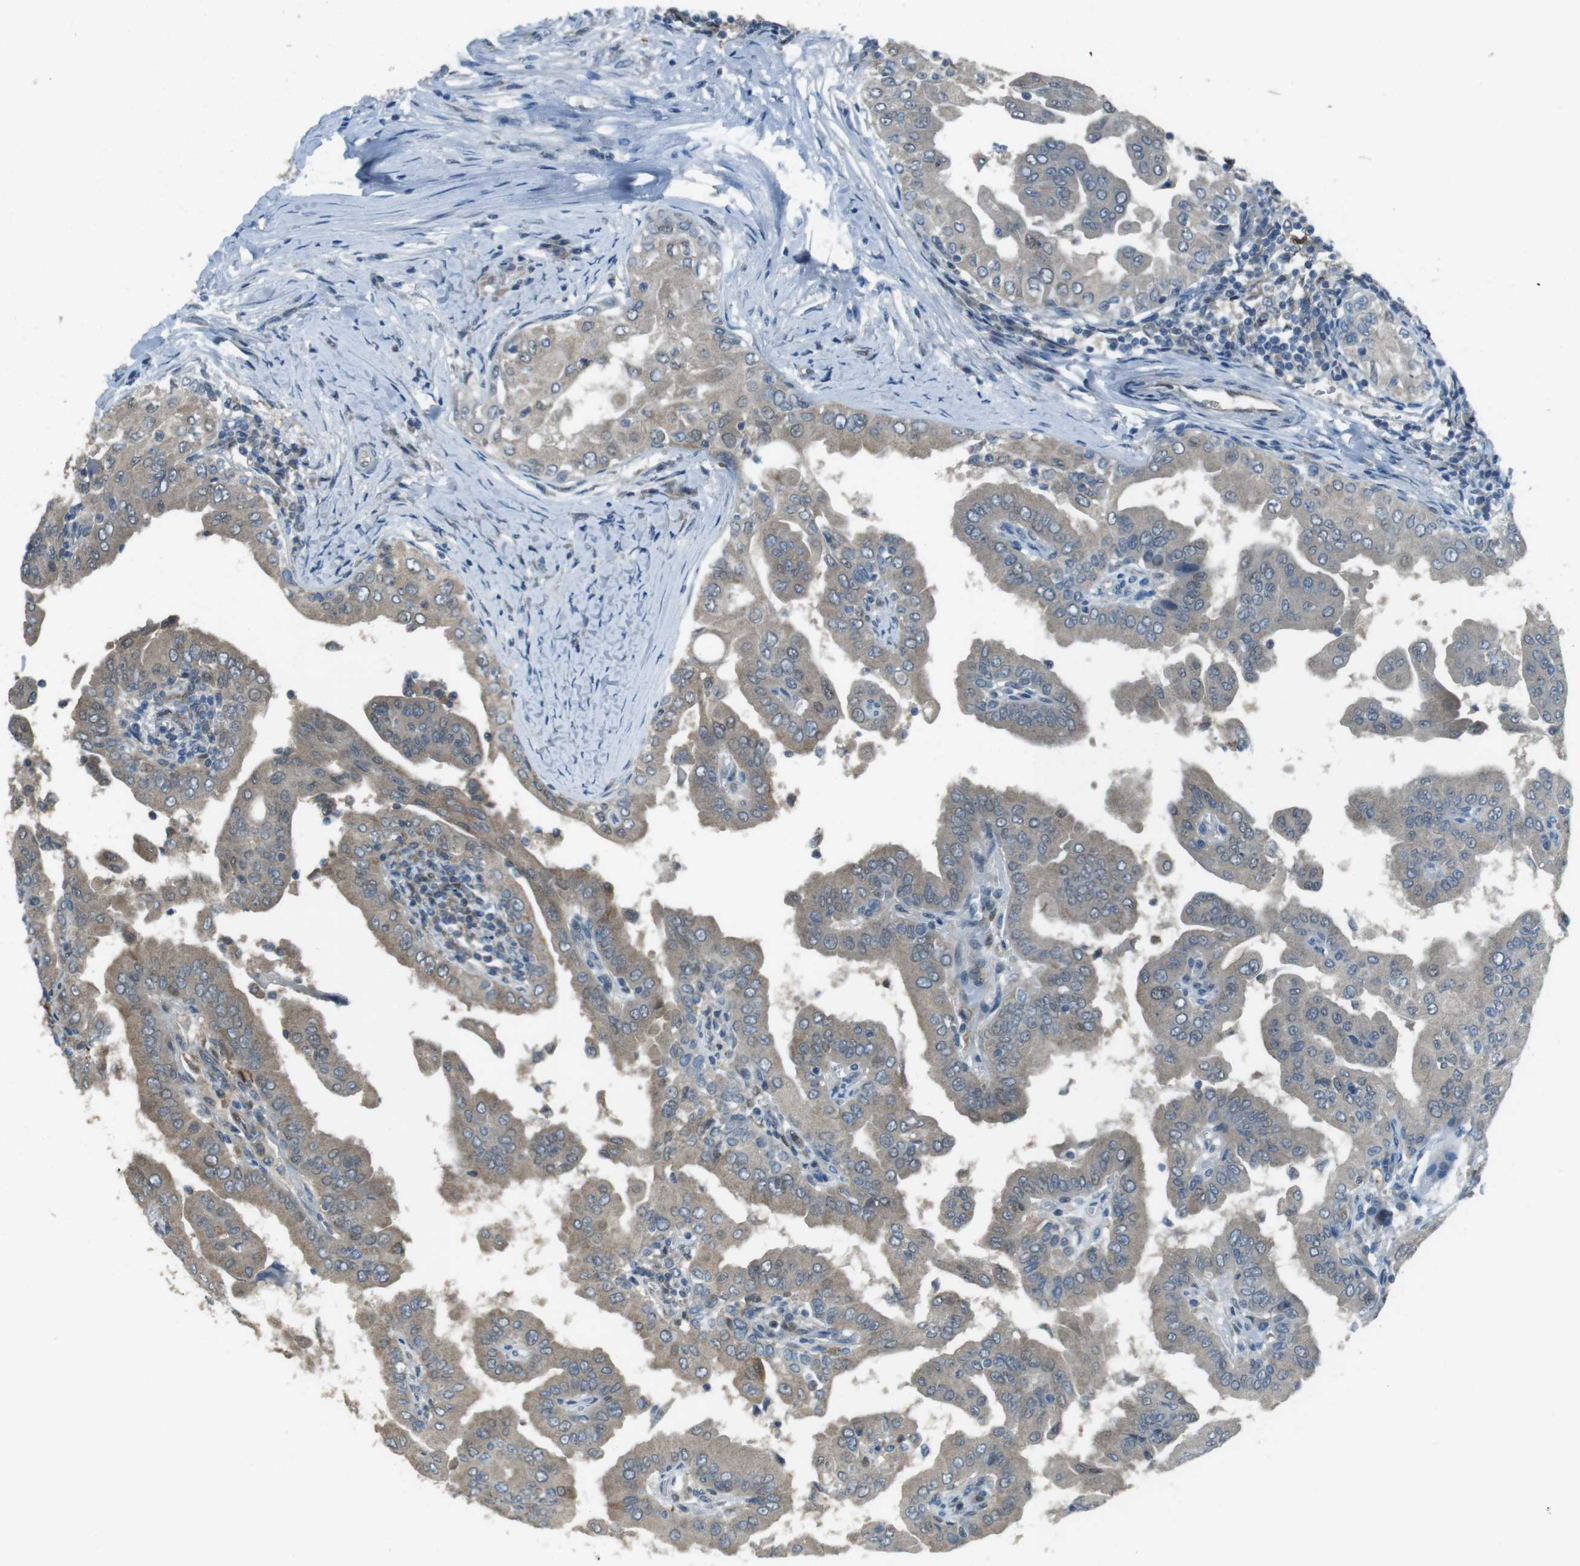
{"staining": {"intensity": "weak", "quantity": ">75%", "location": "cytoplasmic/membranous"}, "tissue": "thyroid cancer", "cell_type": "Tumor cells", "image_type": "cancer", "snomed": [{"axis": "morphology", "description": "Papillary adenocarcinoma, NOS"}, {"axis": "topography", "description": "Thyroid gland"}], "caption": "Thyroid cancer was stained to show a protein in brown. There is low levels of weak cytoplasmic/membranous staining in approximately >75% of tumor cells.", "gene": "MFAP3", "patient": {"sex": "male", "age": 33}}